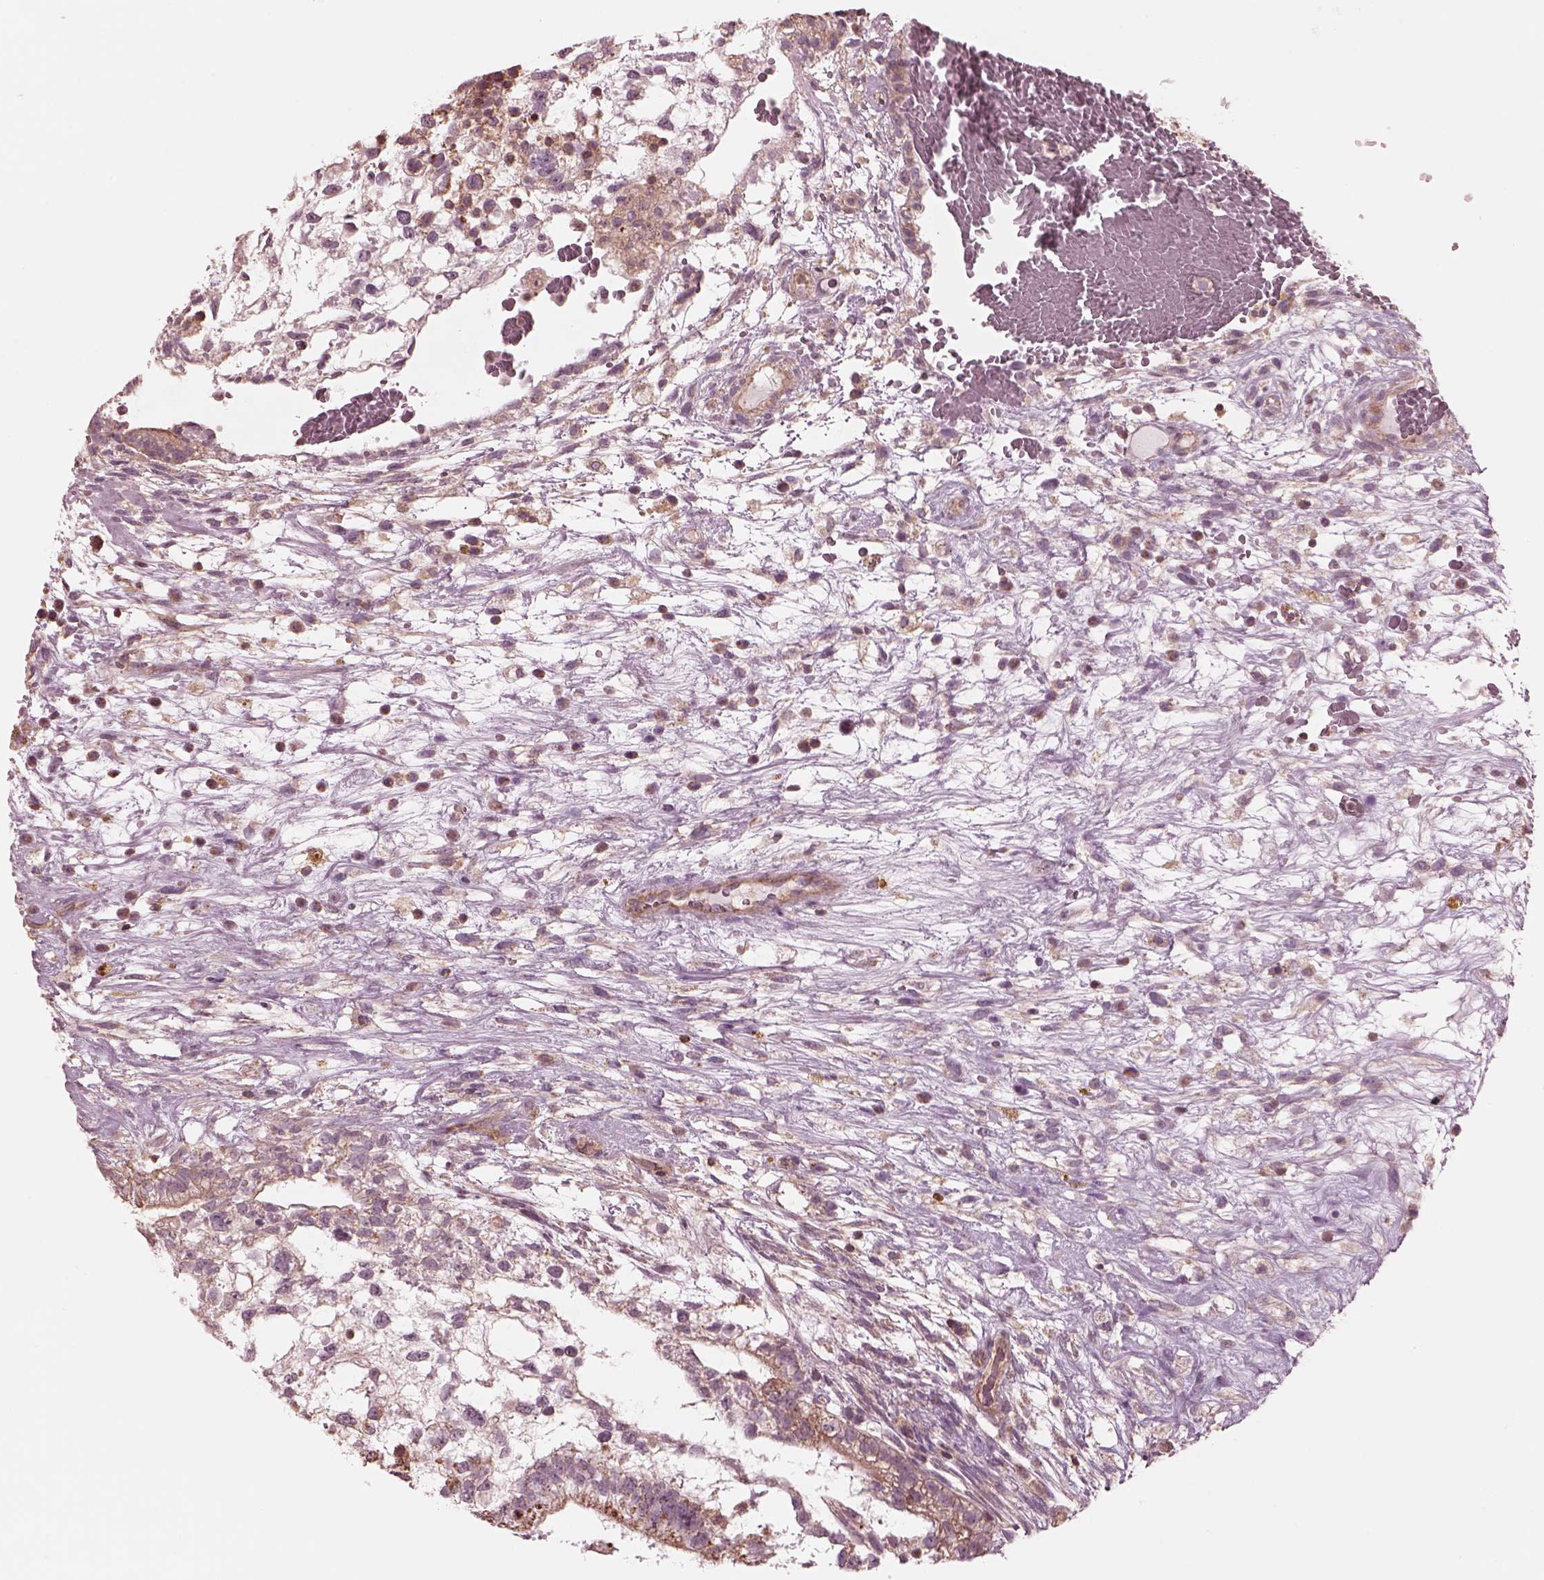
{"staining": {"intensity": "weak", "quantity": ">75%", "location": "cytoplasmic/membranous"}, "tissue": "testis cancer", "cell_type": "Tumor cells", "image_type": "cancer", "snomed": [{"axis": "morphology", "description": "Normal tissue, NOS"}, {"axis": "morphology", "description": "Carcinoma, Embryonal, NOS"}, {"axis": "topography", "description": "Testis"}], "caption": "Immunohistochemistry of testis cancer shows low levels of weak cytoplasmic/membranous positivity in approximately >75% of tumor cells.", "gene": "STK33", "patient": {"sex": "male", "age": 32}}